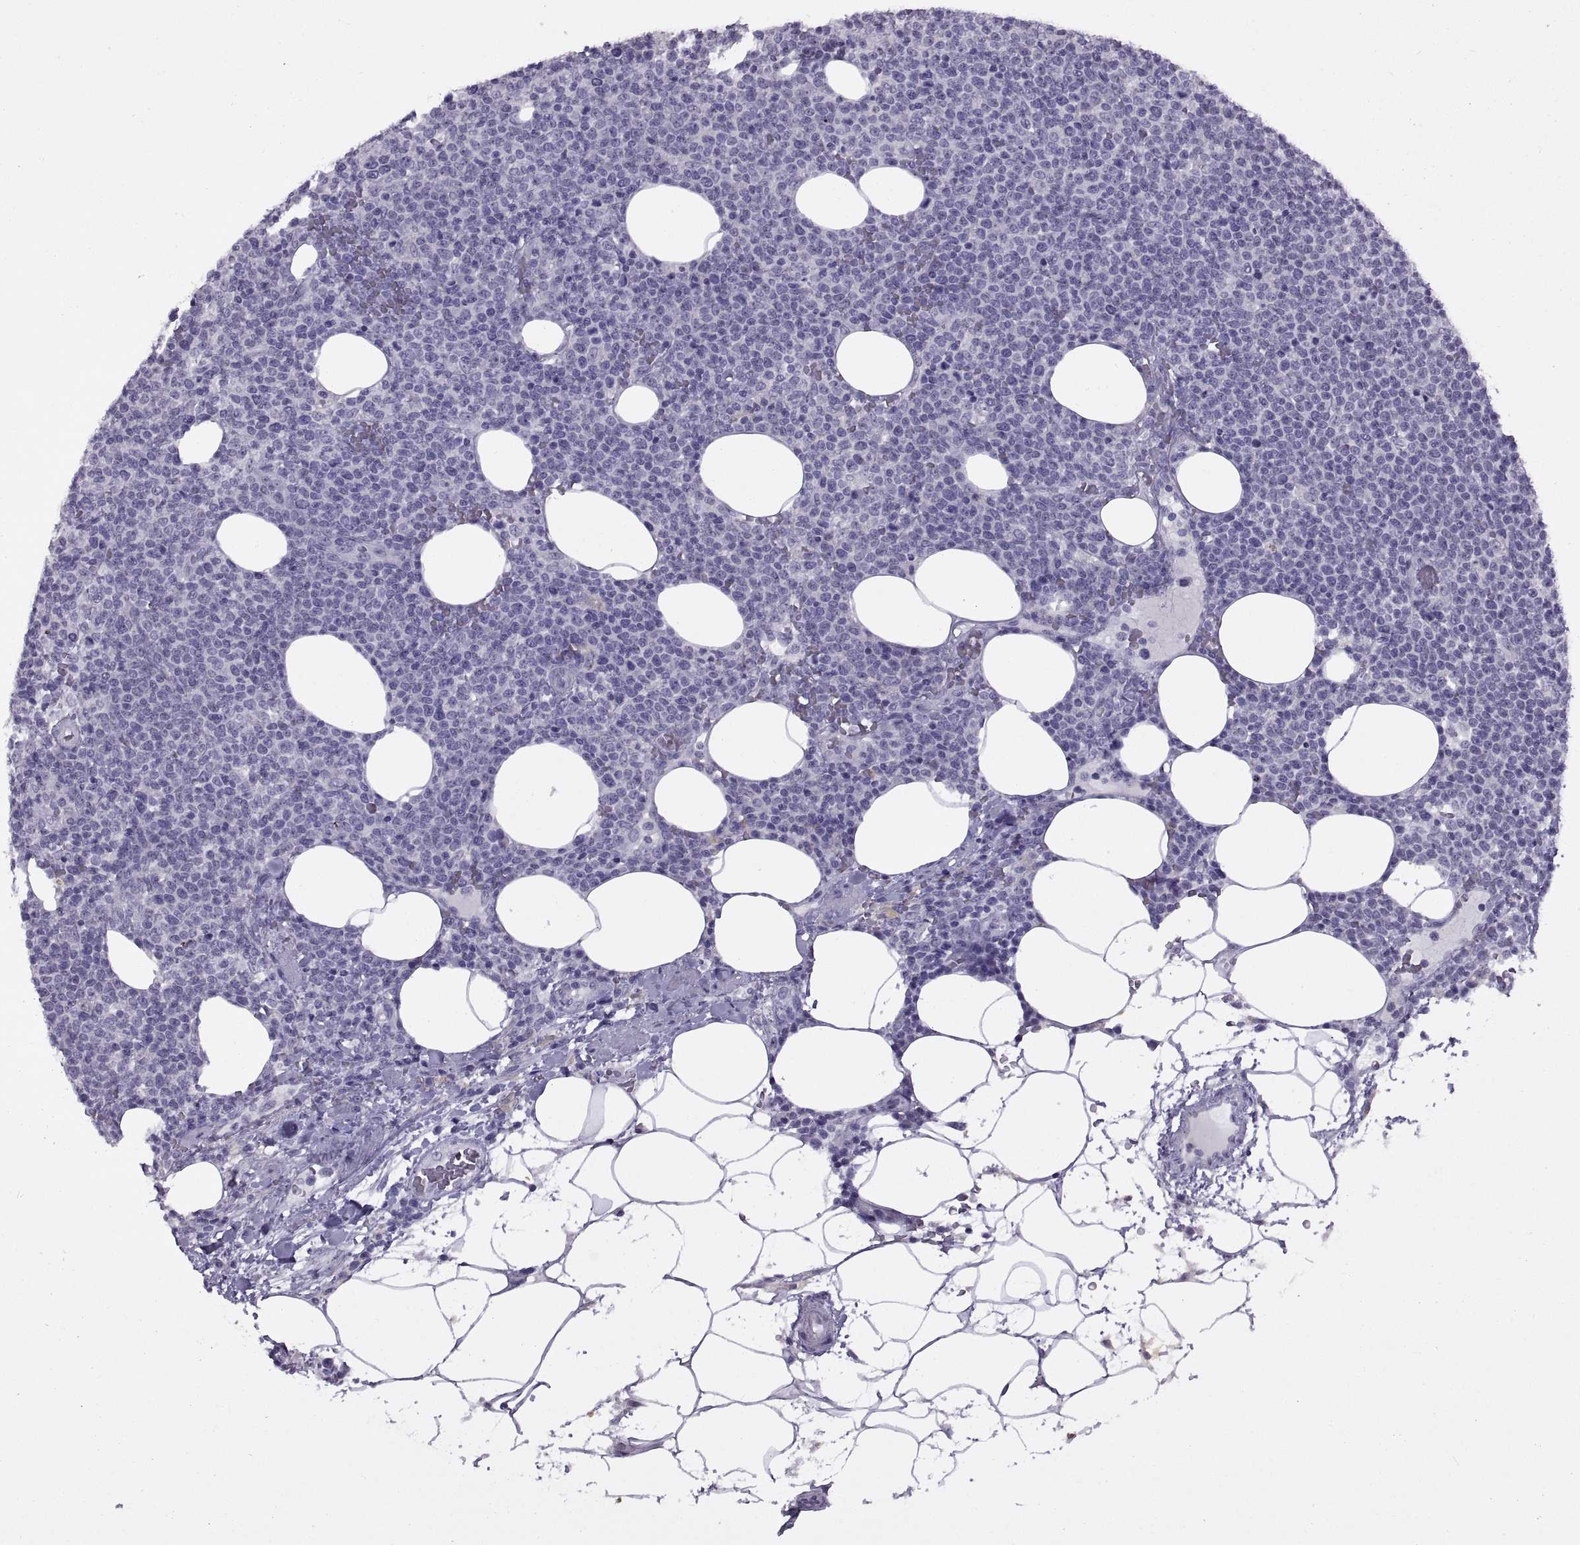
{"staining": {"intensity": "negative", "quantity": "none", "location": "none"}, "tissue": "lymphoma", "cell_type": "Tumor cells", "image_type": "cancer", "snomed": [{"axis": "morphology", "description": "Malignant lymphoma, non-Hodgkin's type, High grade"}, {"axis": "topography", "description": "Lymph node"}], "caption": "Immunohistochemistry photomicrograph of malignant lymphoma, non-Hodgkin's type (high-grade) stained for a protein (brown), which shows no staining in tumor cells.", "gene": "ASIC2", "patient": {"sex": "male", "age": 61}}